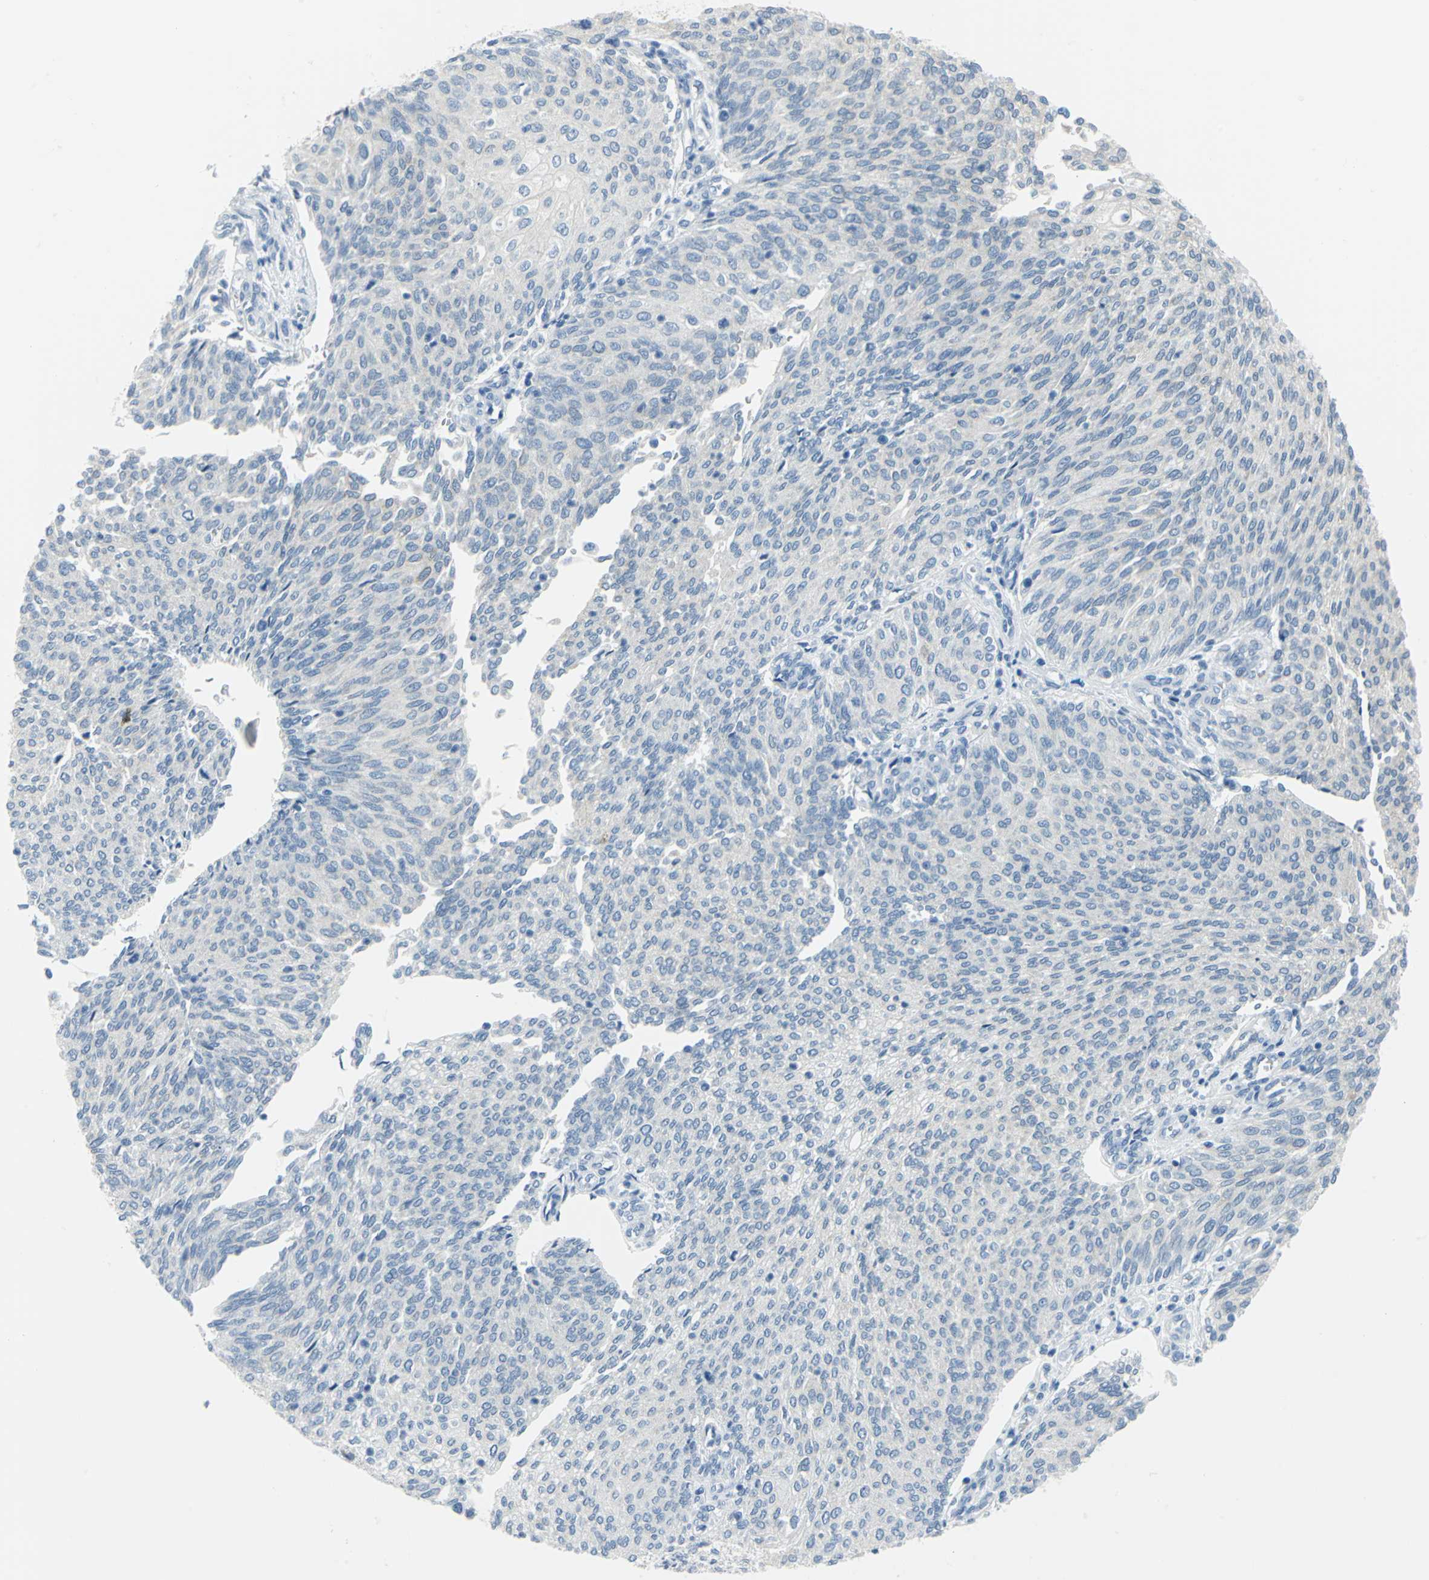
{"staining": {"intensity": "weak", "quantity": "<25%", "location": "cytoplasmic/membranous"}, "tissue": "urothelial cancer", "cell_type": "Tumor cells", "image_type": "cancer", "snomed": [{"axis": "morphology", "description": "Urothelial carcinoma, Low grade"}, {"axis": "topography", "description": "Urinary bladder"}], "caption": "Low-grade urothelial carcinoma stained for a protein using immunohistochemistry (IHC) displays no staining tumor cells.", "gene": "CYB5A", "patient": {"sex": "female", "age": 79}}